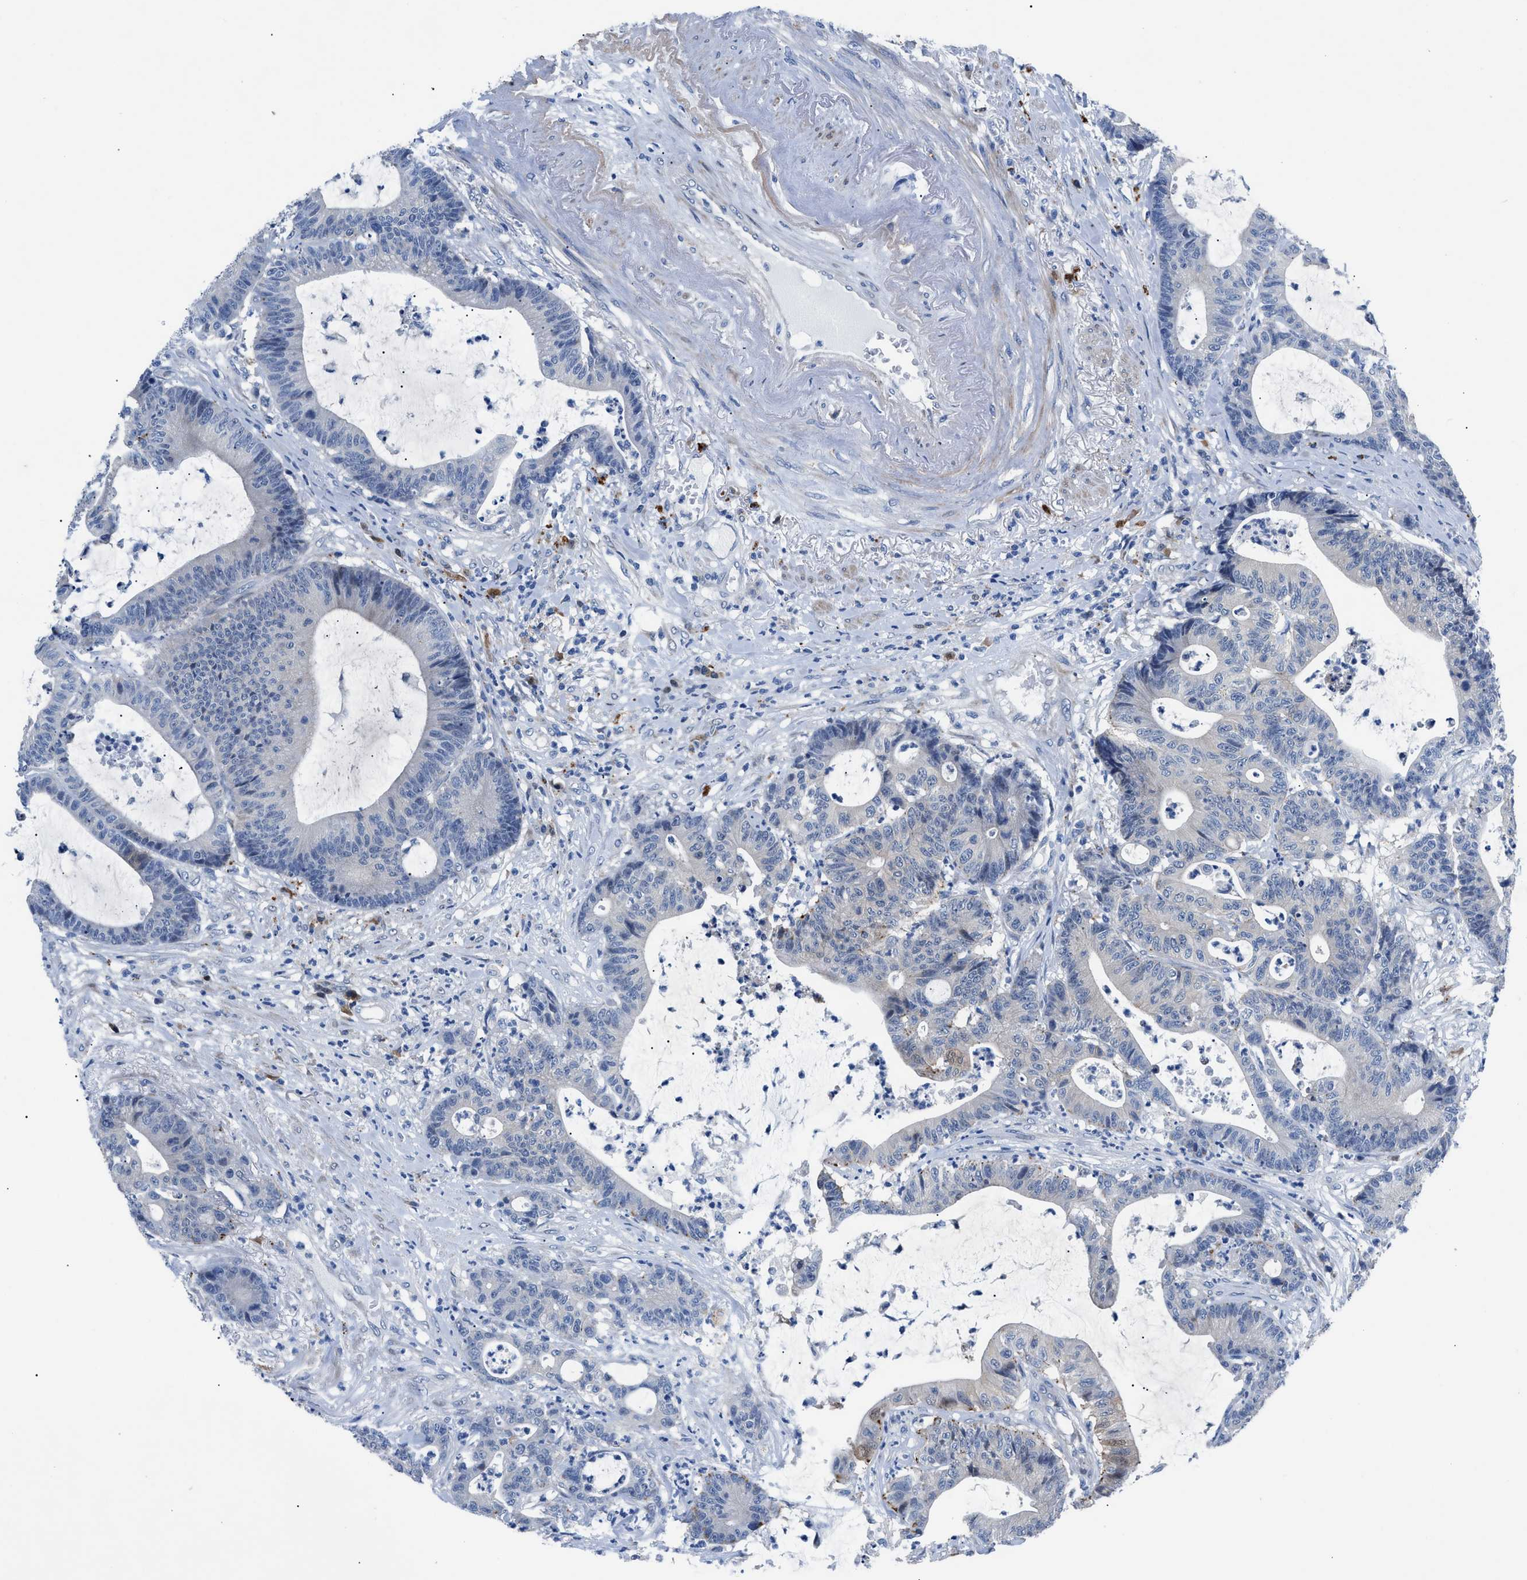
{"staining": {"intensity": "negative", "quantity": "none", "location": "none"}, "tissue": "colorectal cancer", "cell_type": "Tumor cells", "image_type": "cancer", "snomed": [{"axis": "morphology", "description": "Adenocarcinoma, NOS"}, {"axis": "topography", "description": "Colon"}], "caption": "Adenocarcinoma (colorectal) was stained to show a protein in brown. There is no significant expression in tumor cells. (DAB IHC, high magnification).", "gene": "UAP1", "patient": {"sex": "female", "age": 84}}